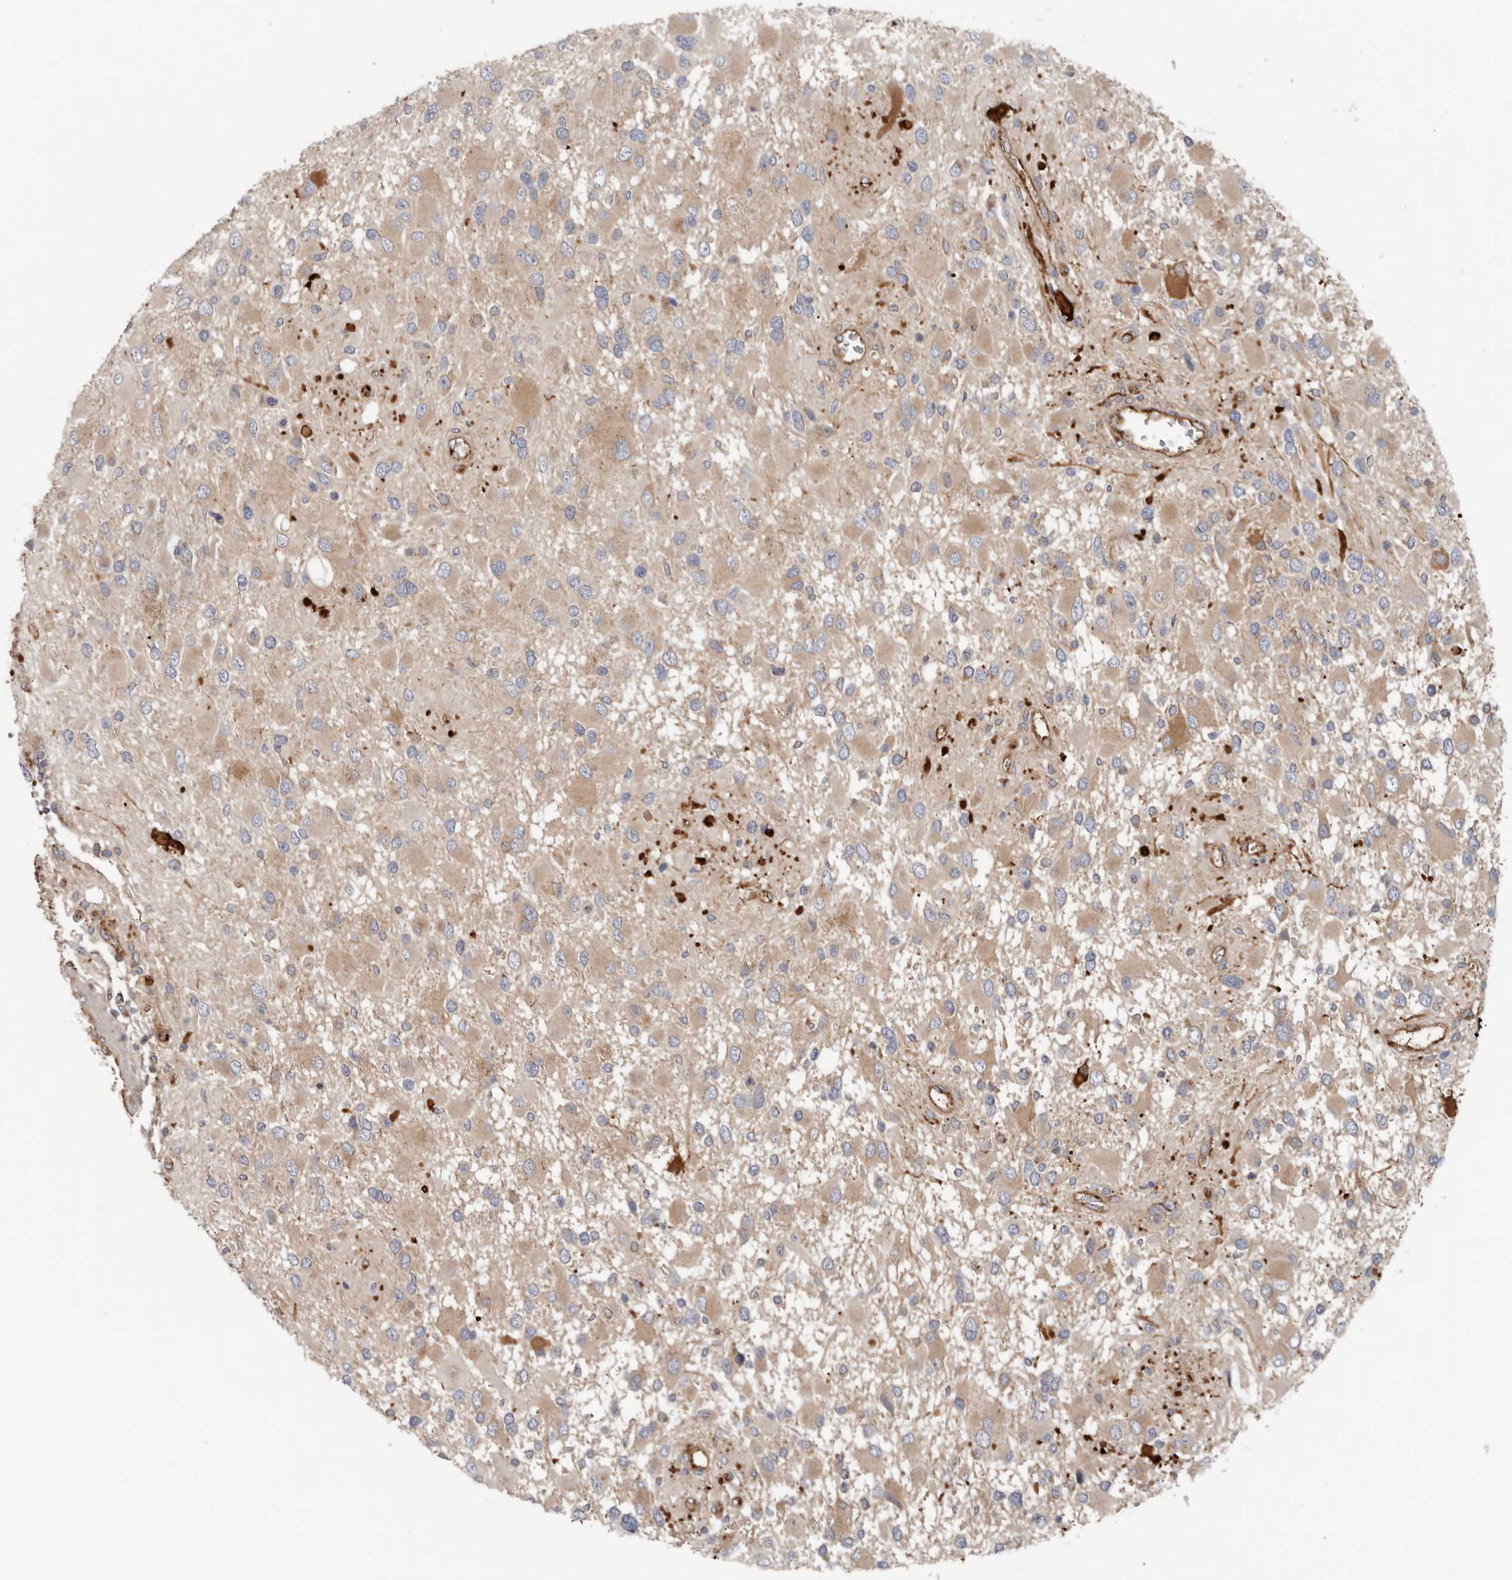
{"staining": {"intensity": "weak", "quantity": ">75%", "location": "cytoplasmic/membranous"}, "tissue": "glioma", "cell_type": "Tumor cells", "image_type": "cancer", "snomed": [{"axis": "morphology", "description": "Glioma, malignant, High grade"}, {"axis": "topography", "description": "Brain"}], "caption": "Approximately >75% of tumor cells in human malignant glioma (high-grade) display weak cytoplasmic/membranous protein positivity as visualized by brown immunohistochemical staining.", "gene": "LUZP1", "patient": {"sex": "male", "age": 53}}